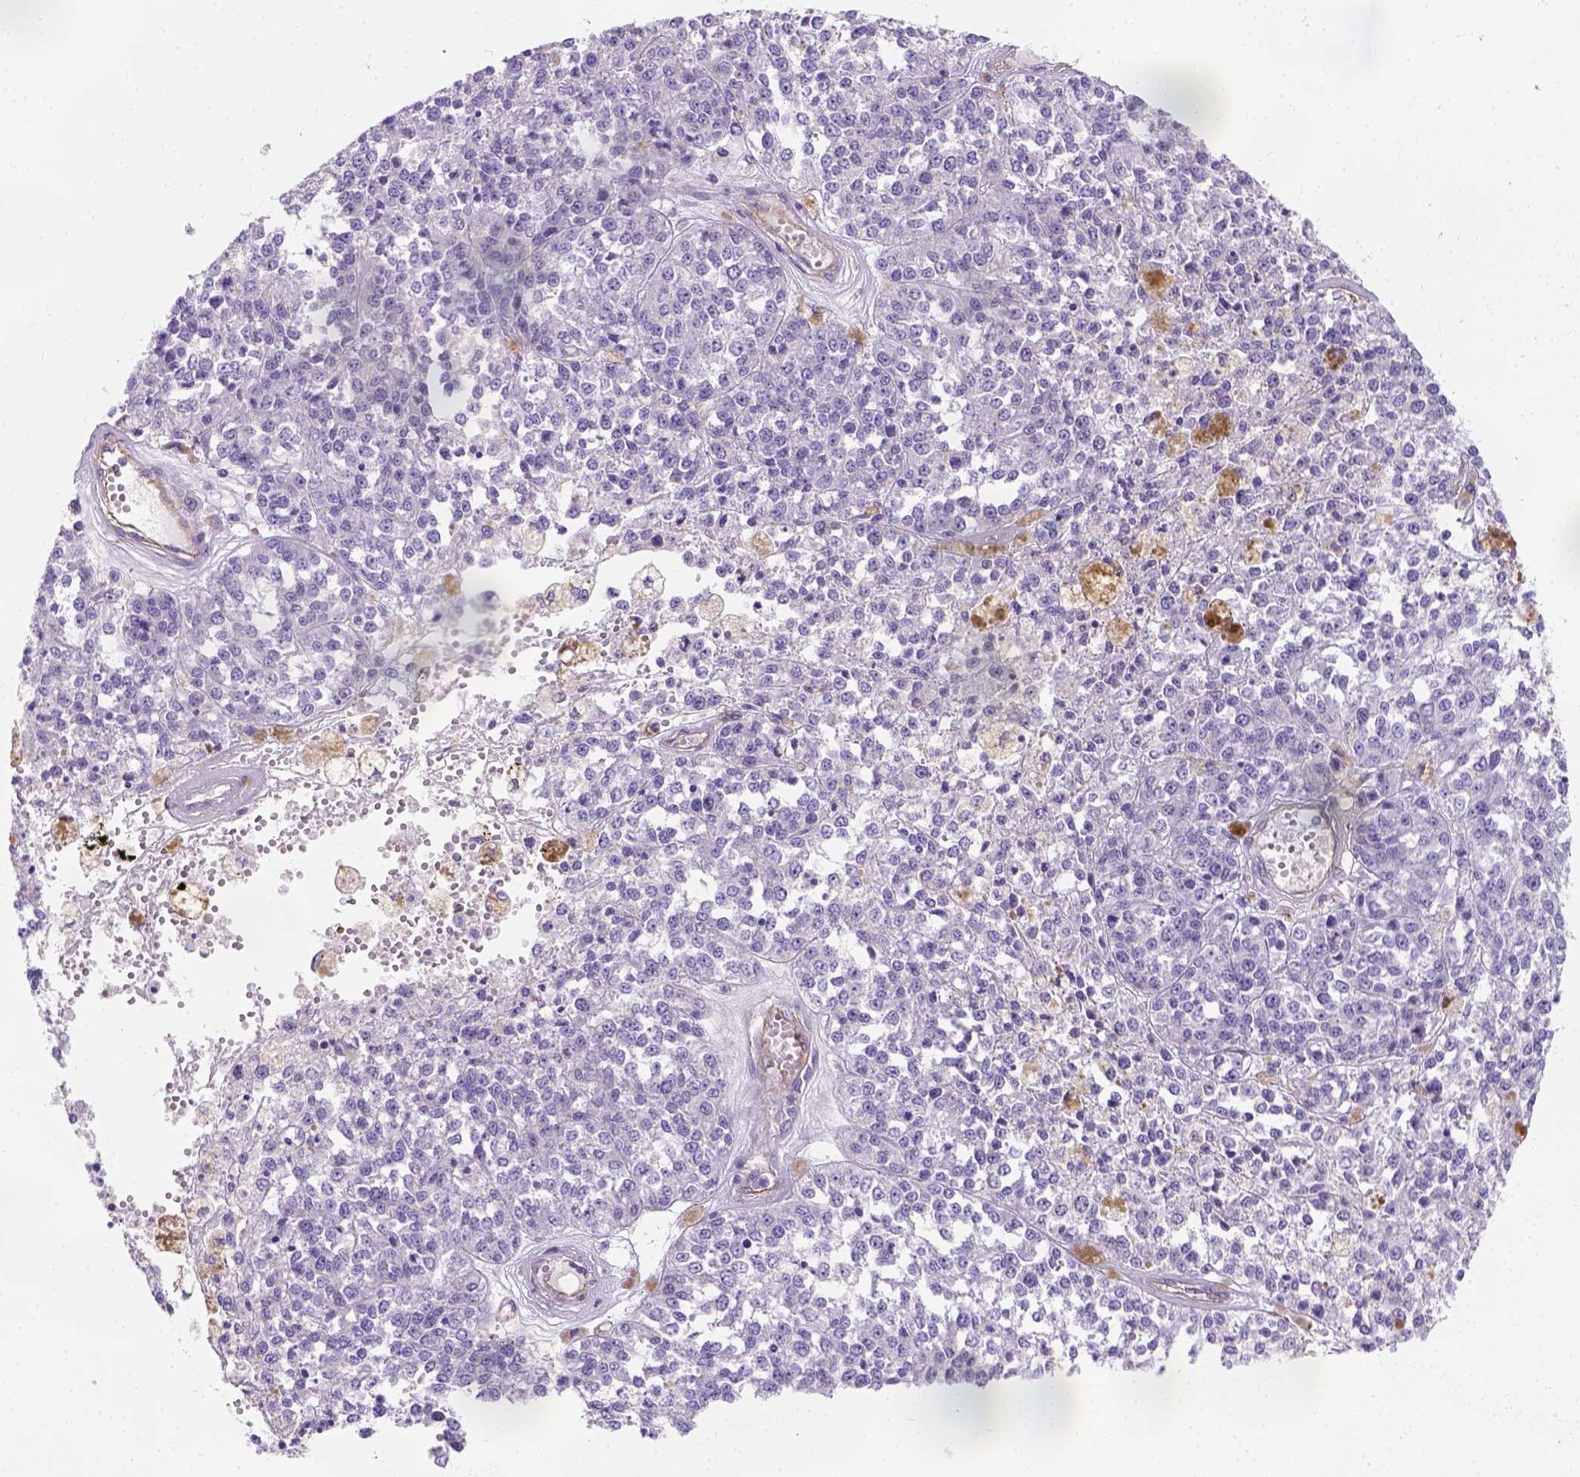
{"staining": {"intensity": "negative", "quantity": "none", "location": "none"}, "tissue": "melanoma", "cell_type": "Tumor cells", "image_type": "cancer", "snomed": [{"axis": "morphology", "description": "Malignant melanoma, Metastatic site"}, {"axis": "topography", "description": "Lymph node"}], "caption": "Immunohistochemical staining of human malignant melanoma (metastatic site) shows no significant positivity in tumor cells.", "gene": "PHF7", "patient": {"sex": "female", "age": 64}}